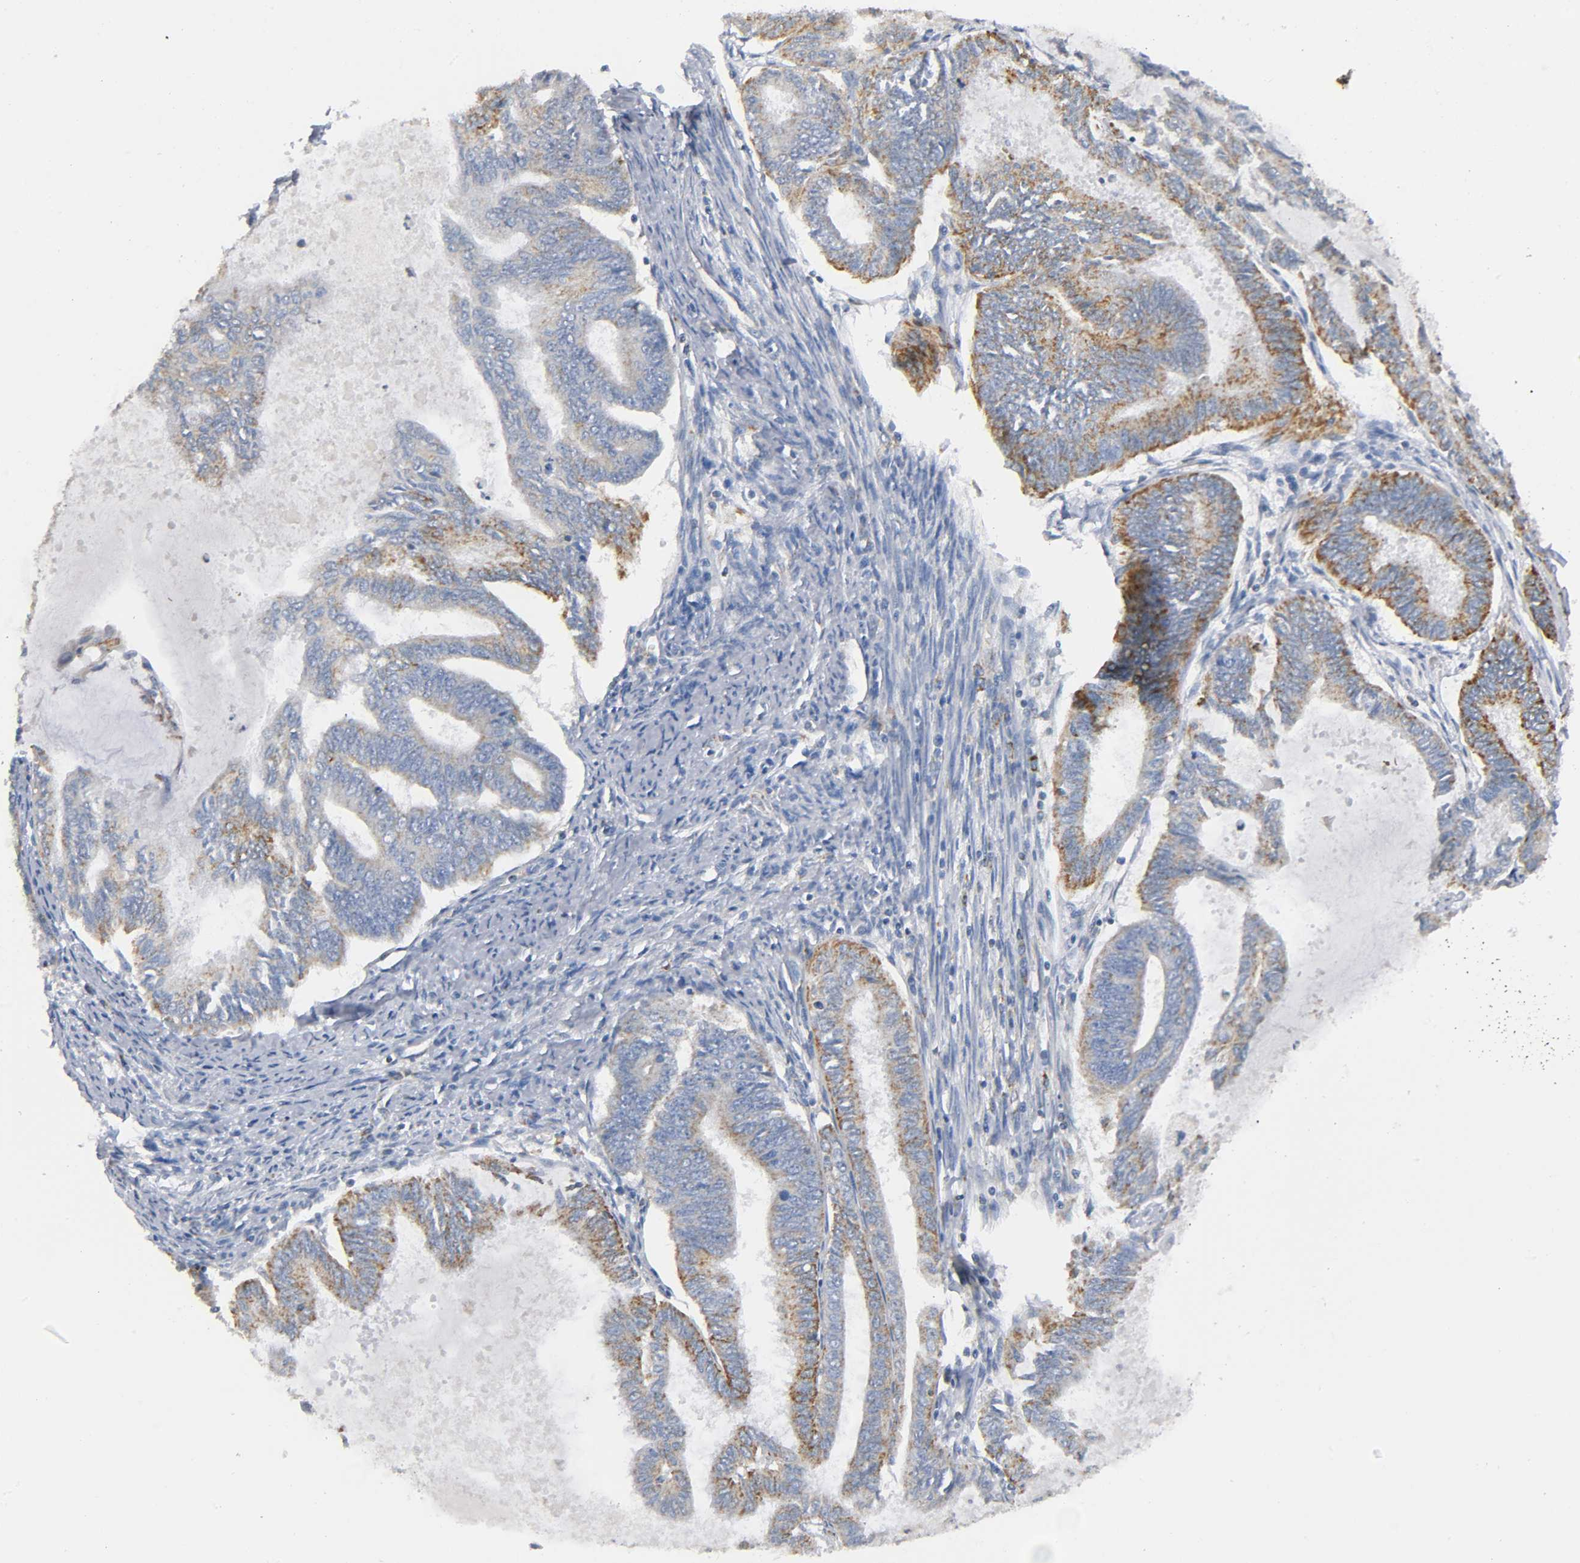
{"staining": {"intensity": "moderate", "quantity": ">75%", "location": "cytoplasmic/membranous"}, "tissue": "endometrial cancer", "cell_type": "Tumor cells", "image_type": "cancer", "snomed": [{"axis": "morphology", "description": "Adenocarcinoma, NOS"}, {"axis": "topography", "description": "Endometrium"}], "caption": "Tumor cells exhibit moderate cytoplasmic/membranous expression in approximately >75% of cells in endometrial cancer. The staining was performed using DAB, with brown indicating positive protein expression. Nuclei are stained blue with hematoxylin.", "gene": "BAK1", "patient": {"sex": "female", "age": 86}}